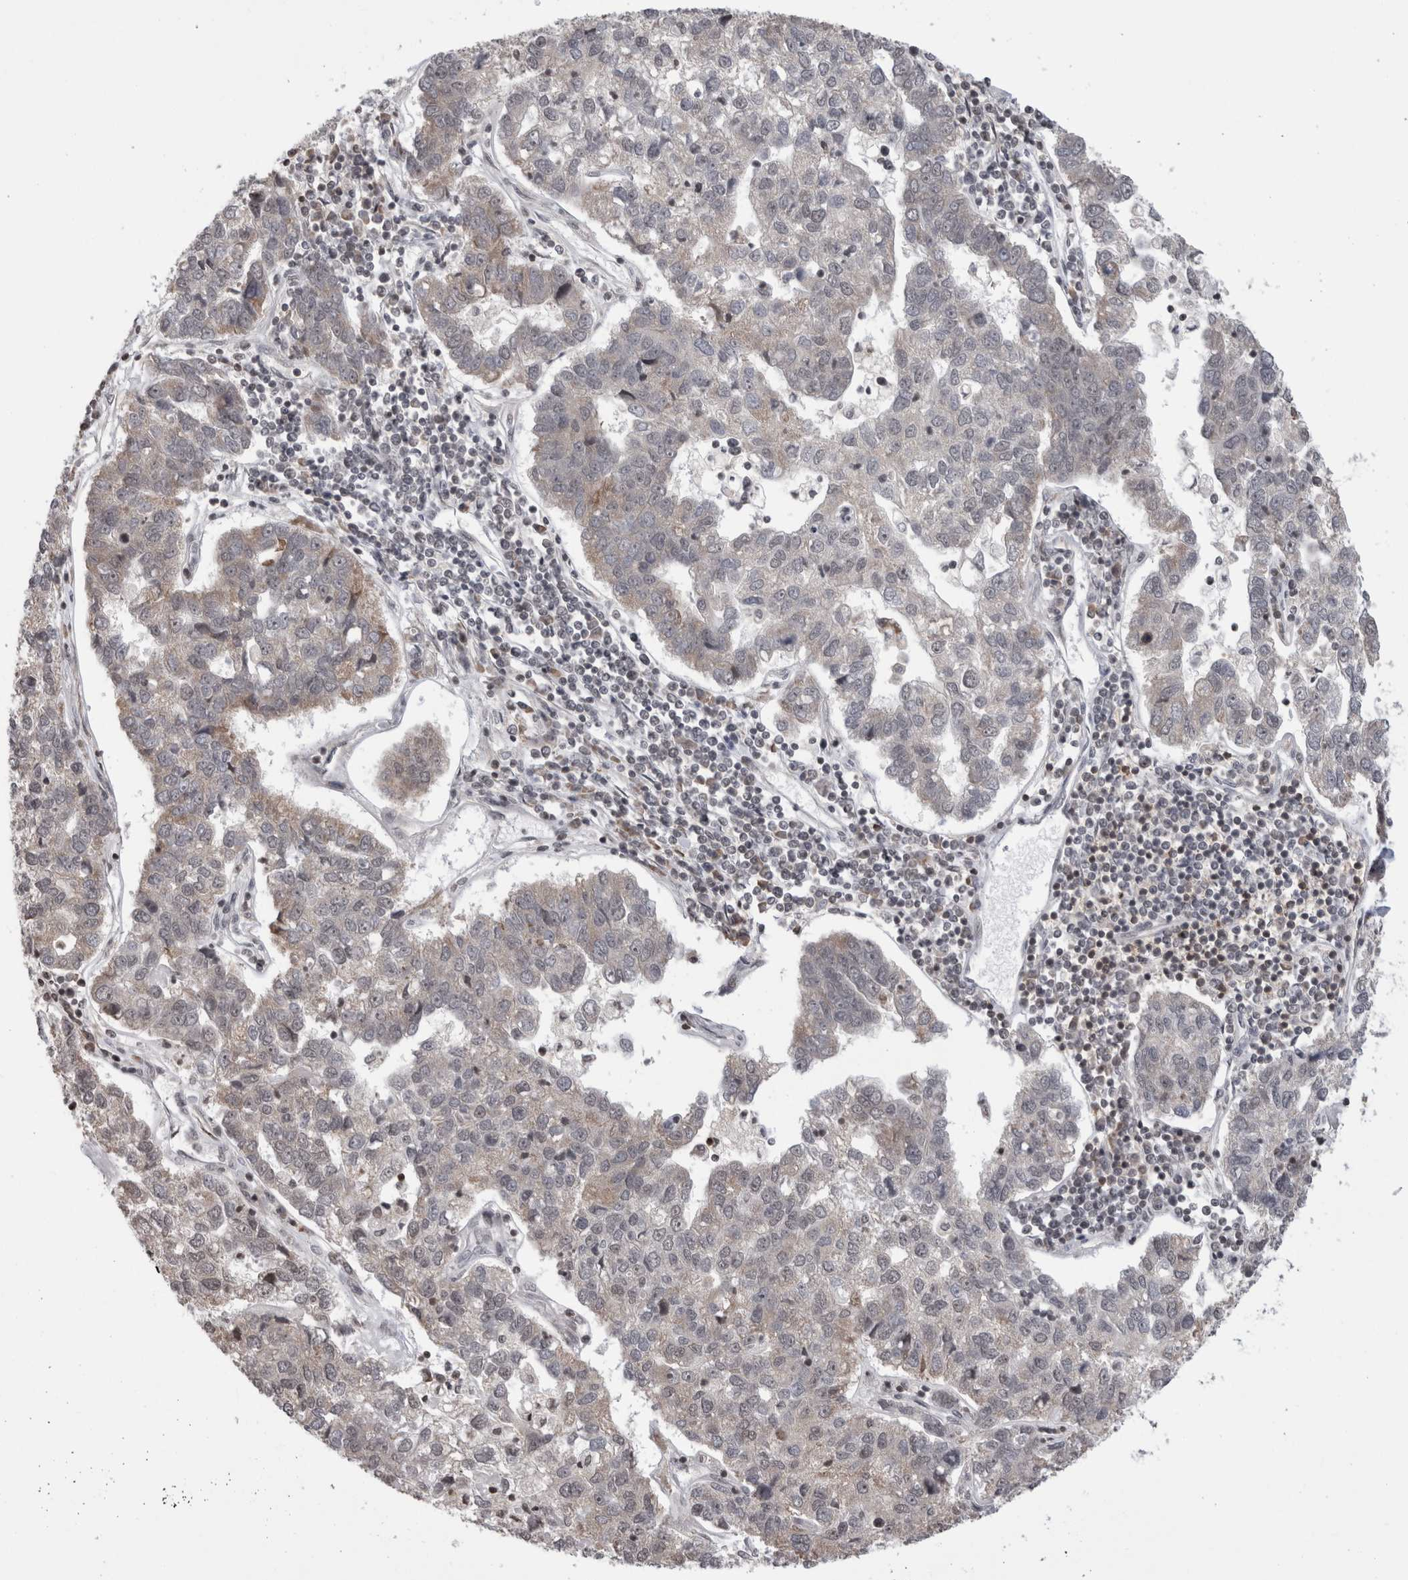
{"staining": {"intensity": "weak", "quantity": "<25%", "location": "cytoplasmic/membranous"}, "tissue": "pancreatic cancer", "cell_type": "Tumor cells", "image_type": "cancer", "snomed": [{"axis": "morphology", "description": "Adenocarcinoma, NOS"}, {"axis": "topography", "description": "Pancreas"}], "caption": "Immunohistochemistry image of pancreatic adenocarcinoma stained for a protein (brown), which demonstrates no positivity in tumor cells. (DAB (3,3'-diaminobenzidine) immunohistochemistry (IHC) visualized using brightfield microscopy, high magnification).", "gene": "ZBTB11", "patient": {"sex": "female", "age": 61}}